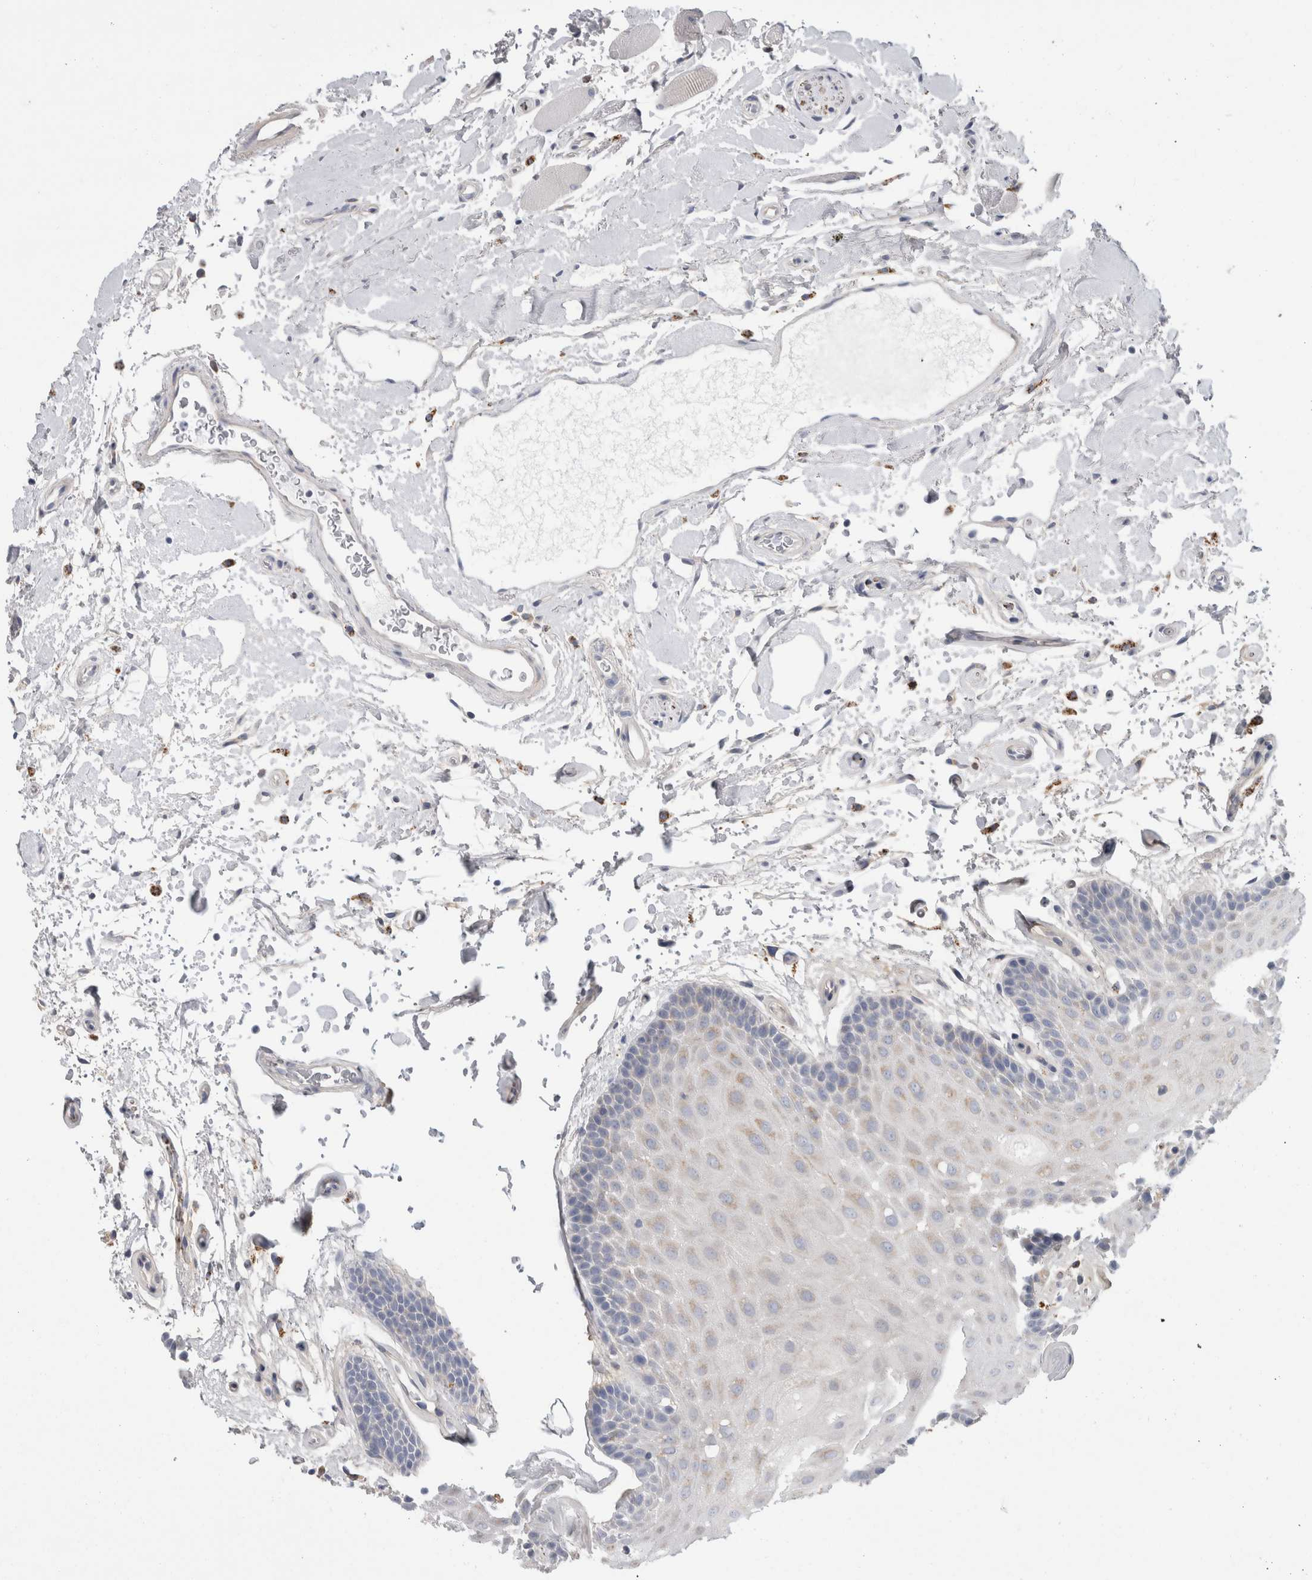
{"staining": {"intensity": "negative", "quantity": "none", "location": "none"}, "tissue": "oral mucosa", "cell_type": "Squamous epithelial cells", "image_type": "normal", "snomed": [{"axis": "morphology", "description": "Normal tissue, NOS"}, {"axis": "topography", "description": "Oral tissue"}], "caption": "Micrograph shows no significant protein staining in squamous epithelial cells of benign oral mucosa. The staining is performed using DAB (3,3'-diaminobenzidine) brown chromogen with nuclei counter-stained in using hematoxylin.", "gene": "GATM", "patient": {"sex": "male", "age": 62}}